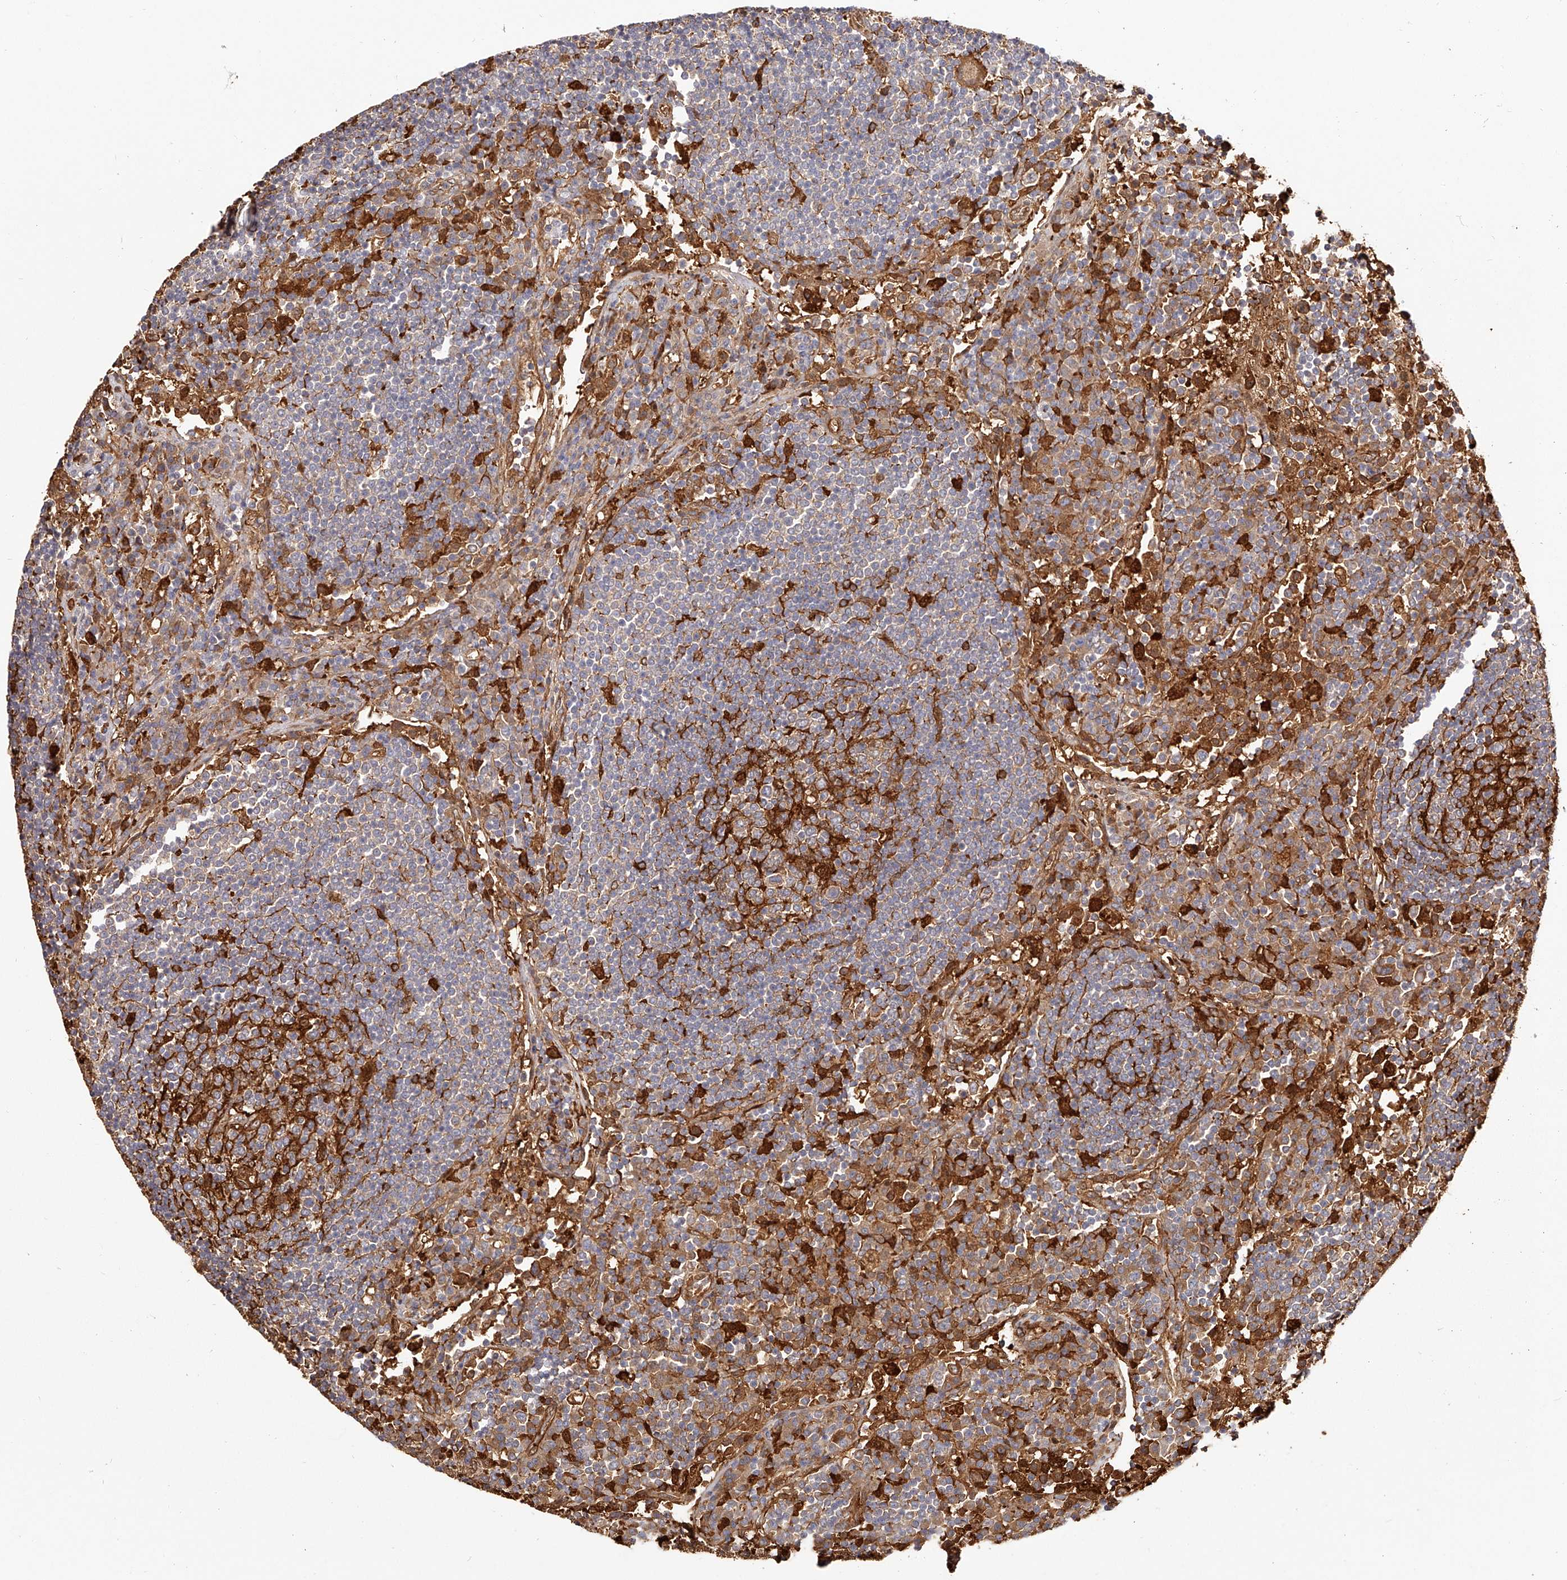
{"staining": {"intensity": "strong", "quantity": "25%-75%", "location": "cytoplasmic/membranous"}, "tissue": "lymph node", "cell_type": "Germinal center cells", "image_type": "normal", "snomed": [{"axis": "morphology", "description": "Normal tissue, NOS"}, {"axis": "topography", "description": "Lymph node"}], "caption": "This is a micrograph of IHC staining of unremarkable lymph node, which shows strong staining in the cytoplasmic/membranous of germinal center cells.", "gene": "LAP3", "patient": {"sex": "female", "age": 53}}